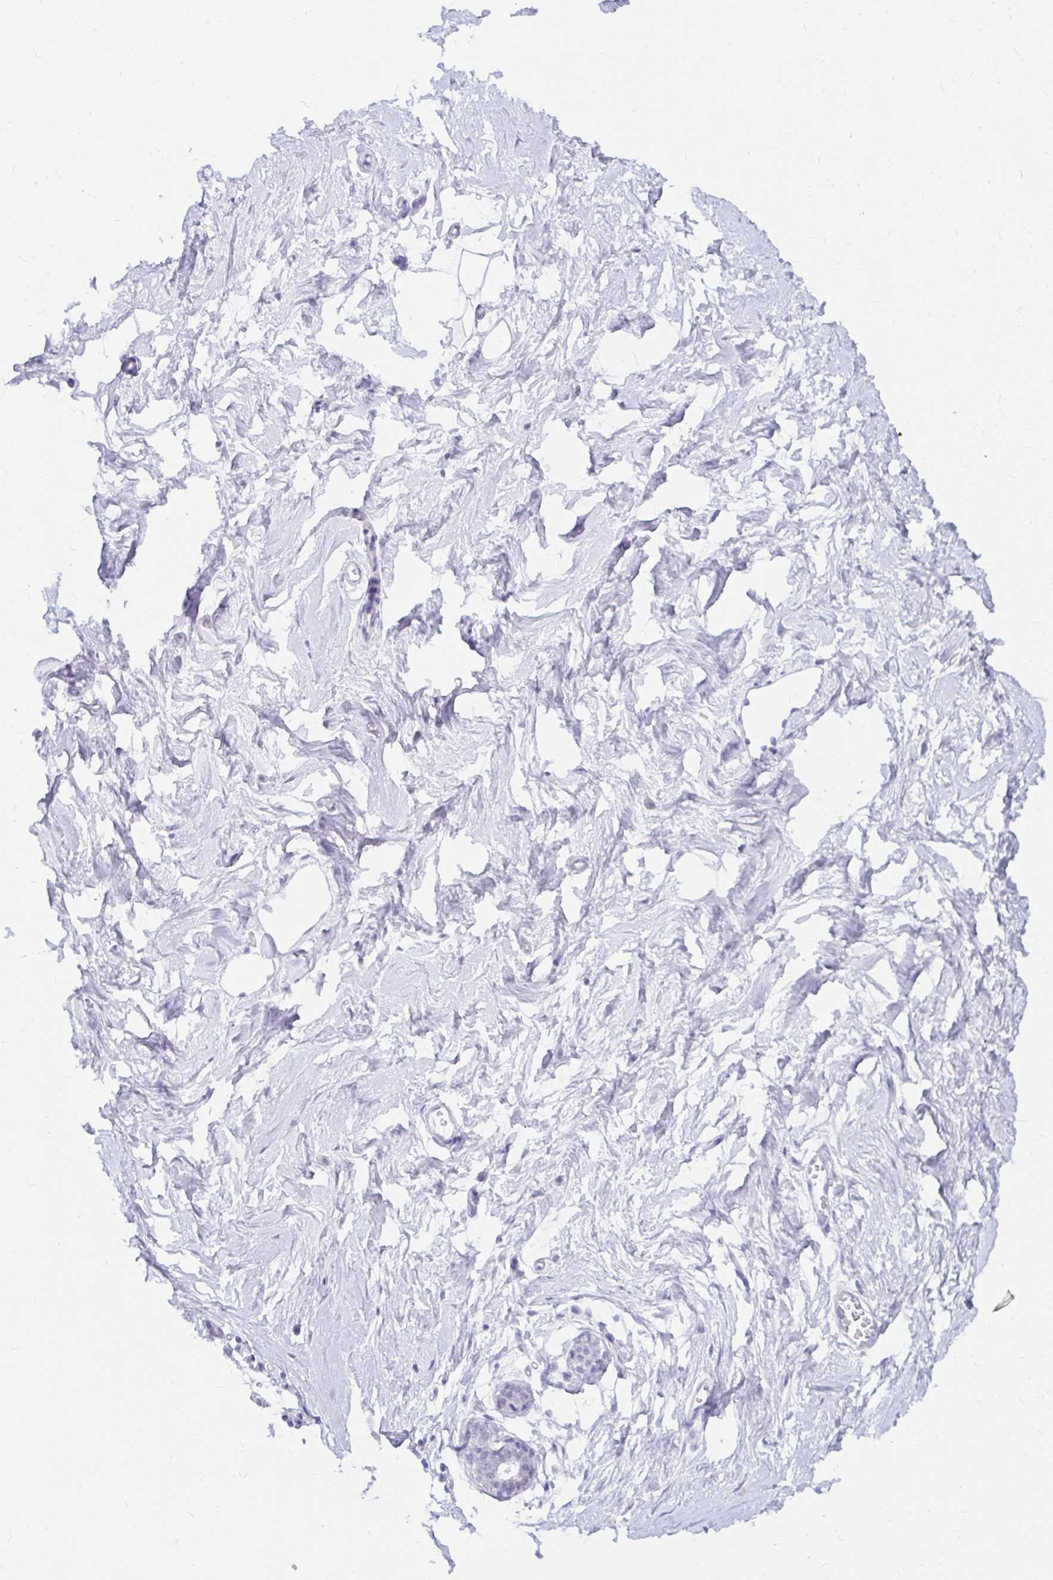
{"staining": {"intensity": "negative", "quantity": "none", "location": "none"}, "tissue": "breast", "cell_type": "Adipocytes", "image_type": "normal", "snomed": [{"axis": "morphology", "description": "Normal tissue, NOS"}, {"axis": "topography", "description": "Breast"}], "caption": "Normal breast was stained to show a protein in brown. There is no significant positivity in adipocytes.", "gene": "OR6T1", "patient": {"sex": "female", "age": 45}}